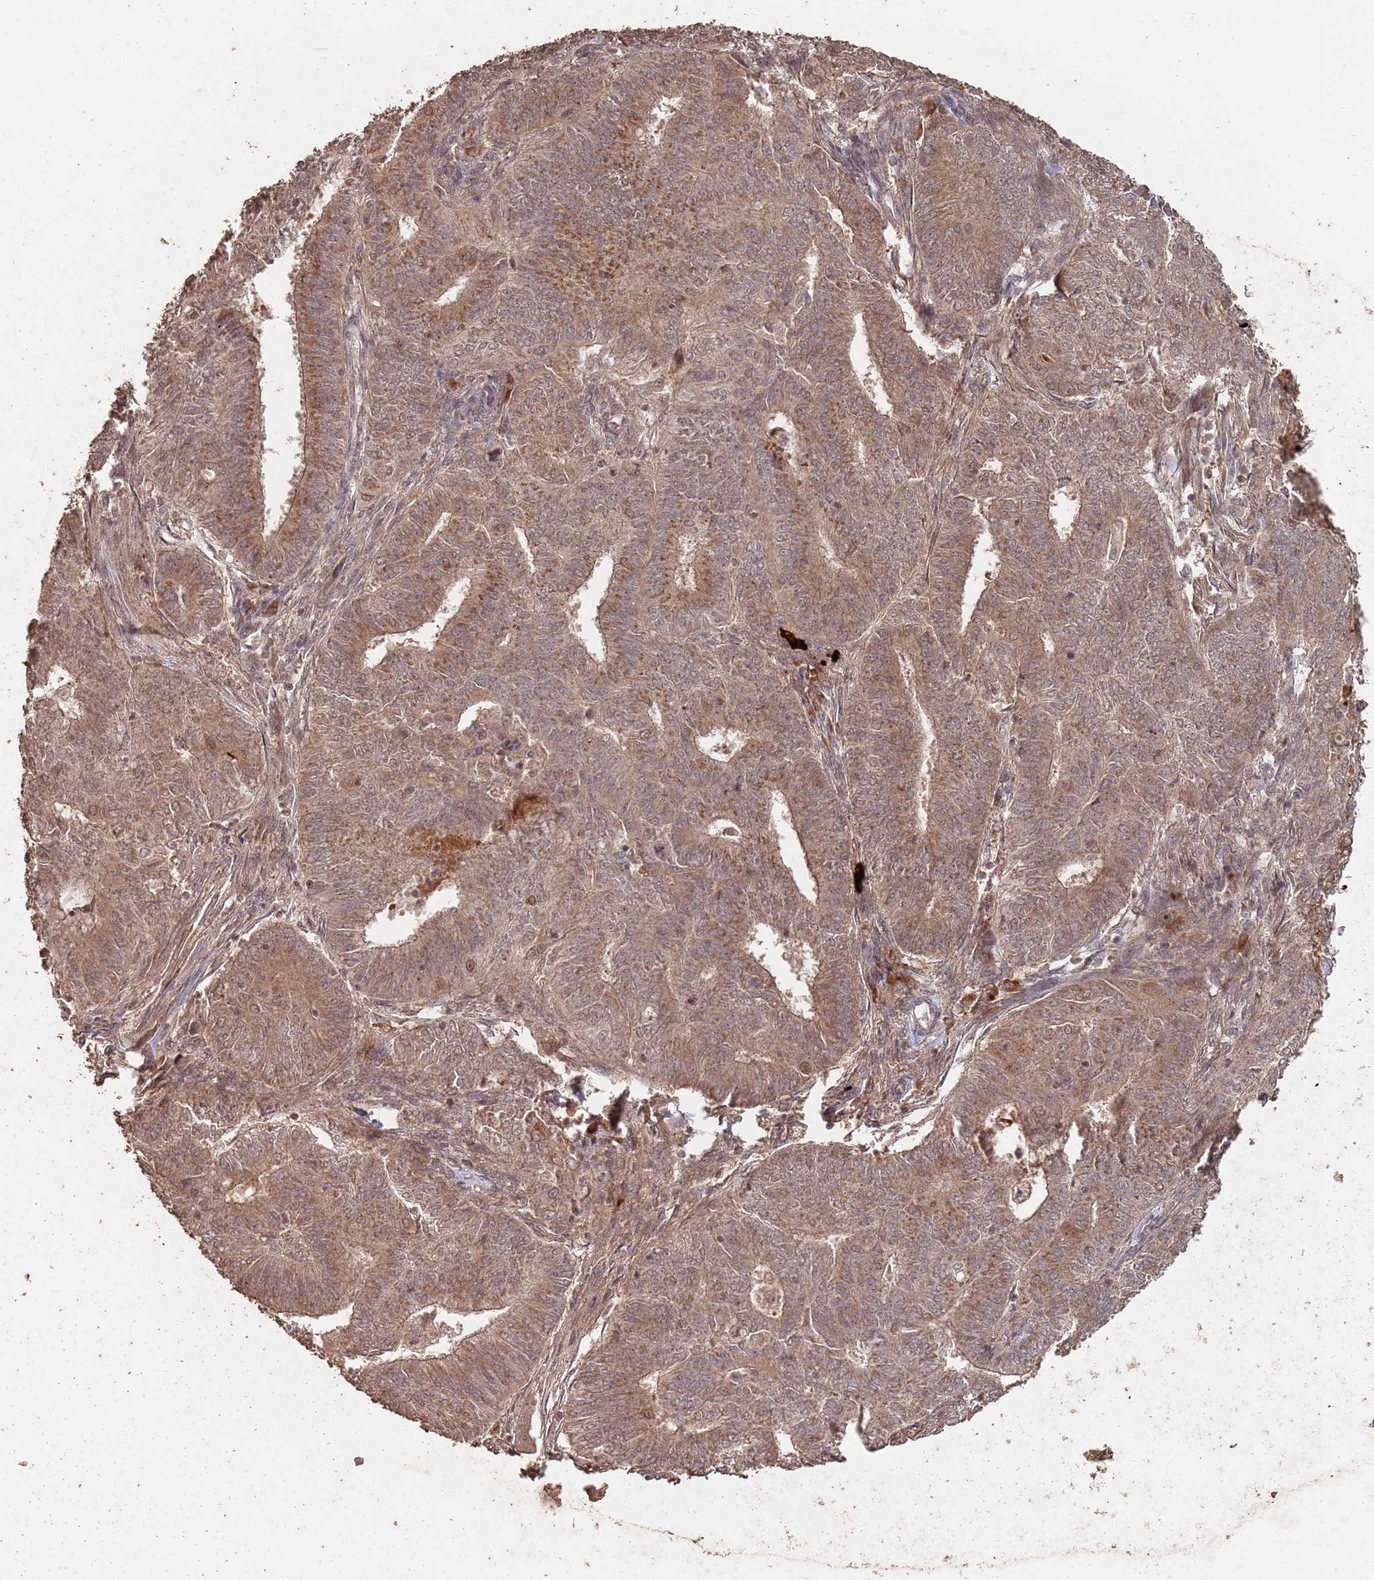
{"staining": {"intensity": "moderate", "quantity": ">75%", "location": "cytoplasmic/membranous,nuclear"}, "tissue": "endometrial cancer", "cell_type": "Tumor cells", "image_type": "cancer", "snomed": [{"axis": "morphology", "description": "Adenocarcinoma, NOS"}, {"axis": "topography", "description": "Endometrium"}], "caption": "Immunohistochemical staining of adenocarcinoma (endometrial) exhibits medium levels of moderate cytoplasmic/membranous and nuclear staining in approximately >75% of tumor cells.", "gene": "FRAT1", "patient": {"sex": "female", "age": 62}}